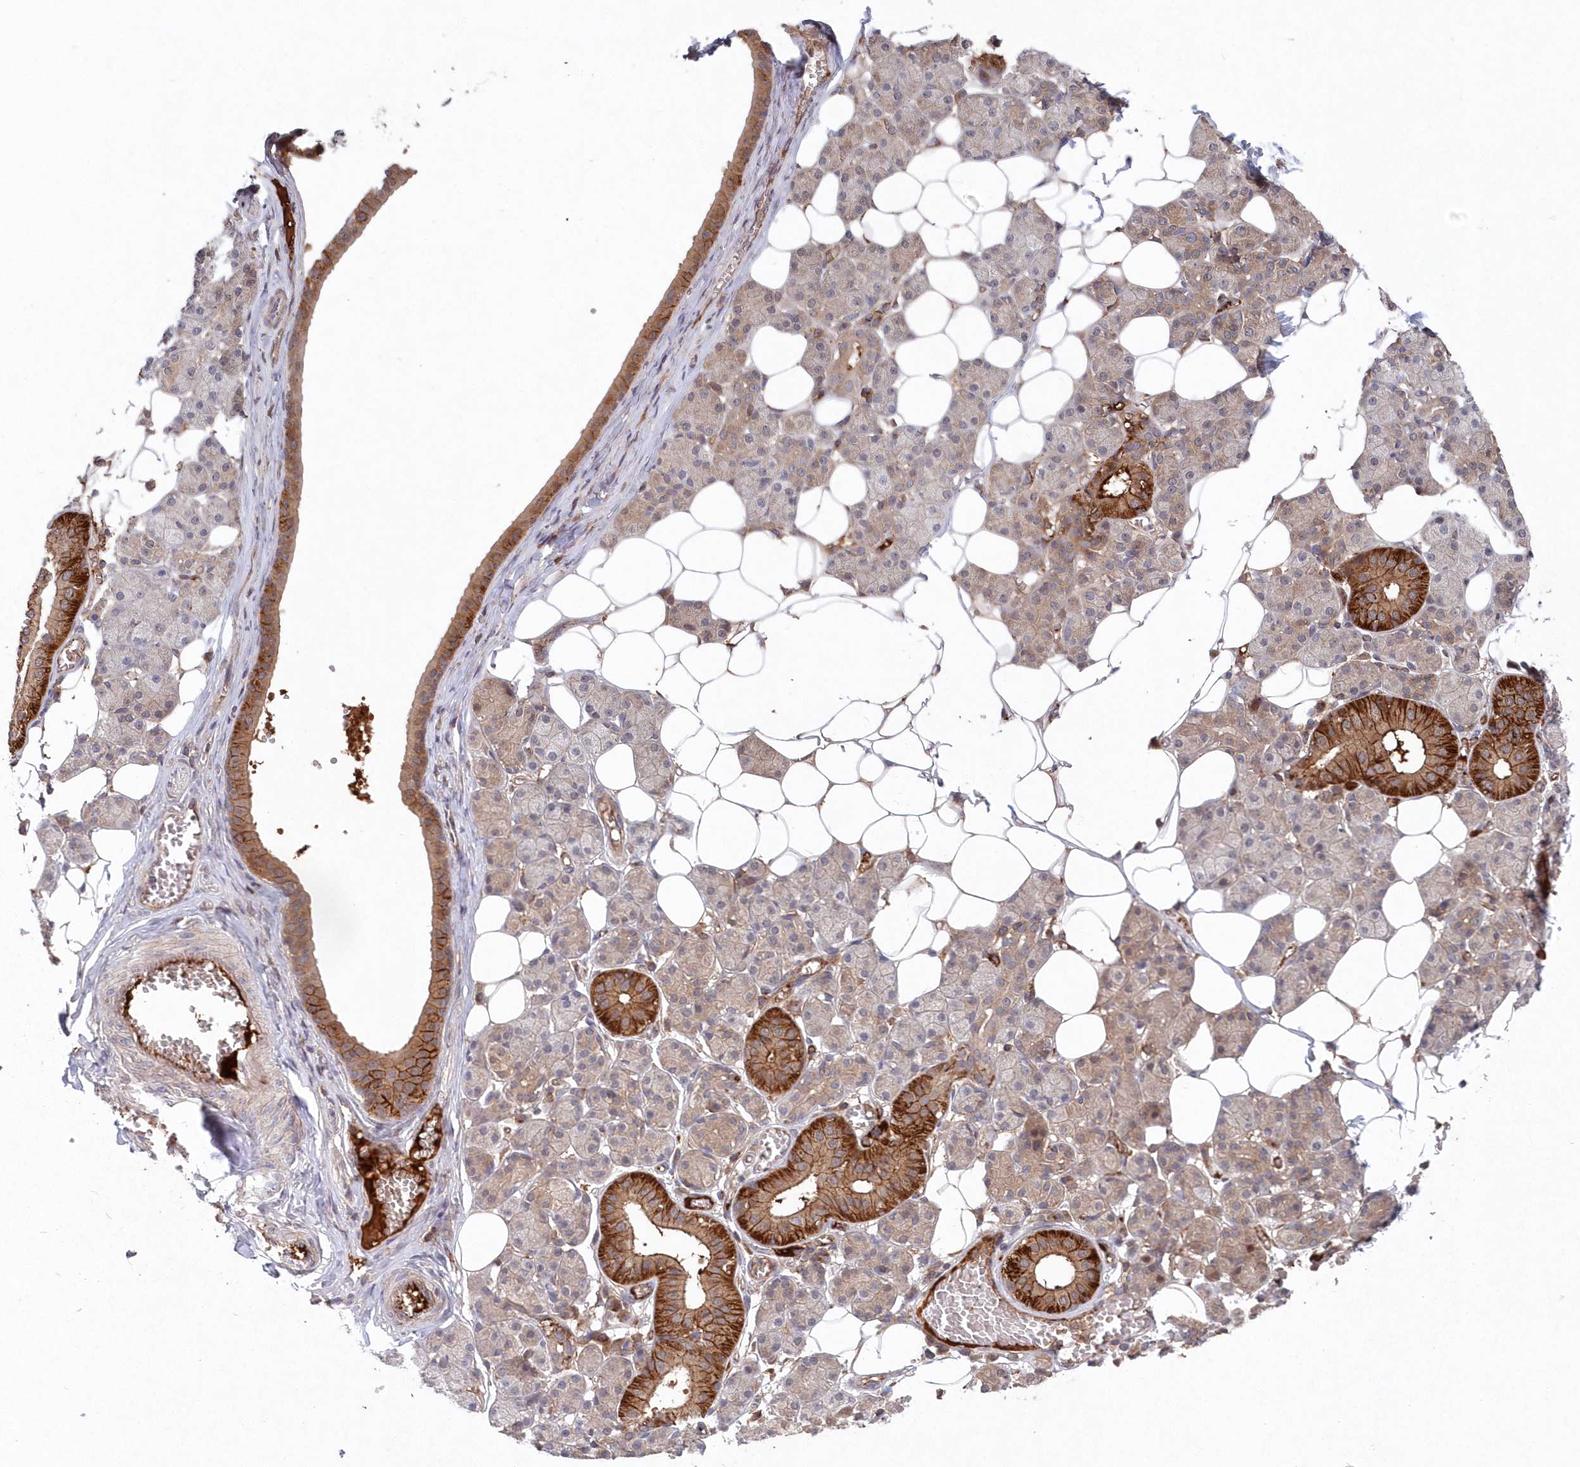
{"staining": {"intensity": "strong", "quantity": "25%-75%", "location": "cytoplasmic/membranous"}, "tissue": "salivary gland", "cell_type": "Glandular cells", "image_type": "normal", "snomed": [{"axis": "morphology", "description": "Normal tissue, NOS"}, {"axis": "topography", "description": "Salivary gland"}], "caption": "This is an image of IHC staining of benign salivary gland, which shows strong expression in the cytoplasmic/membranous of glandular cells.", "gene": "ABHD14B", "patient": {"sex": "female", "age": 33}}